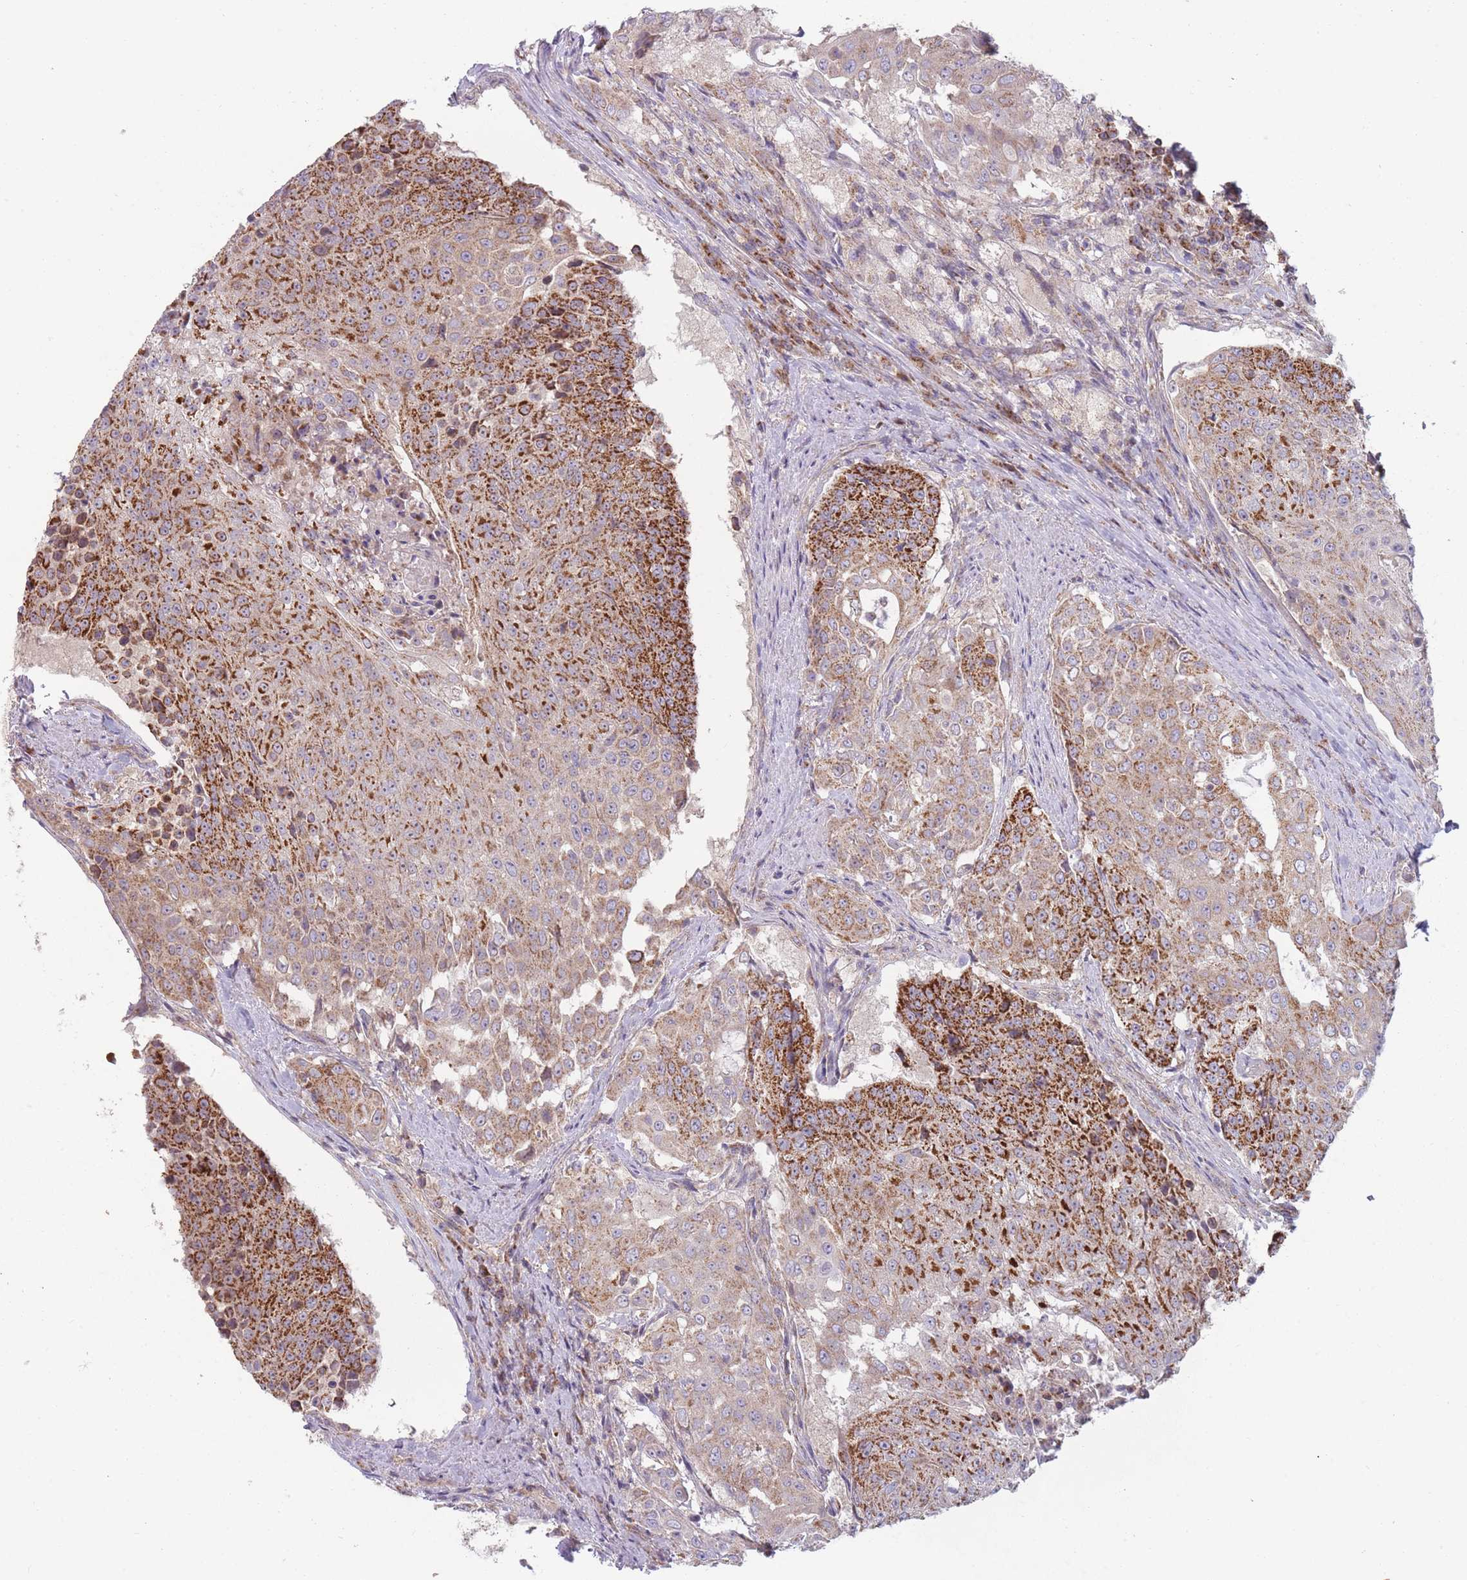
{"staining": {"intensity": "strong", "quantity": ">75%", "location": "cytoplasmic/membranous"}, "tissue": "urothelial cancer", "cell_type": "Tumor cells", "image_type": "cancer", "snomed": [{"axis": "morphology", "description": "Urothelial carcinoma, High grade"}, {"axis": "topography", "description": "Urinary bladder"}], "caption": "Protein expression analysis of urothelial carcinoma (high-grade) reveals strong cytoplasmic/membranous staining in approximately >75% of tumor cells. (brown staining indicates protein expression, while blue staining denotes nuclei).", "gene": "NDUFA9", "patient": {"sex": "female", "age": 63}}